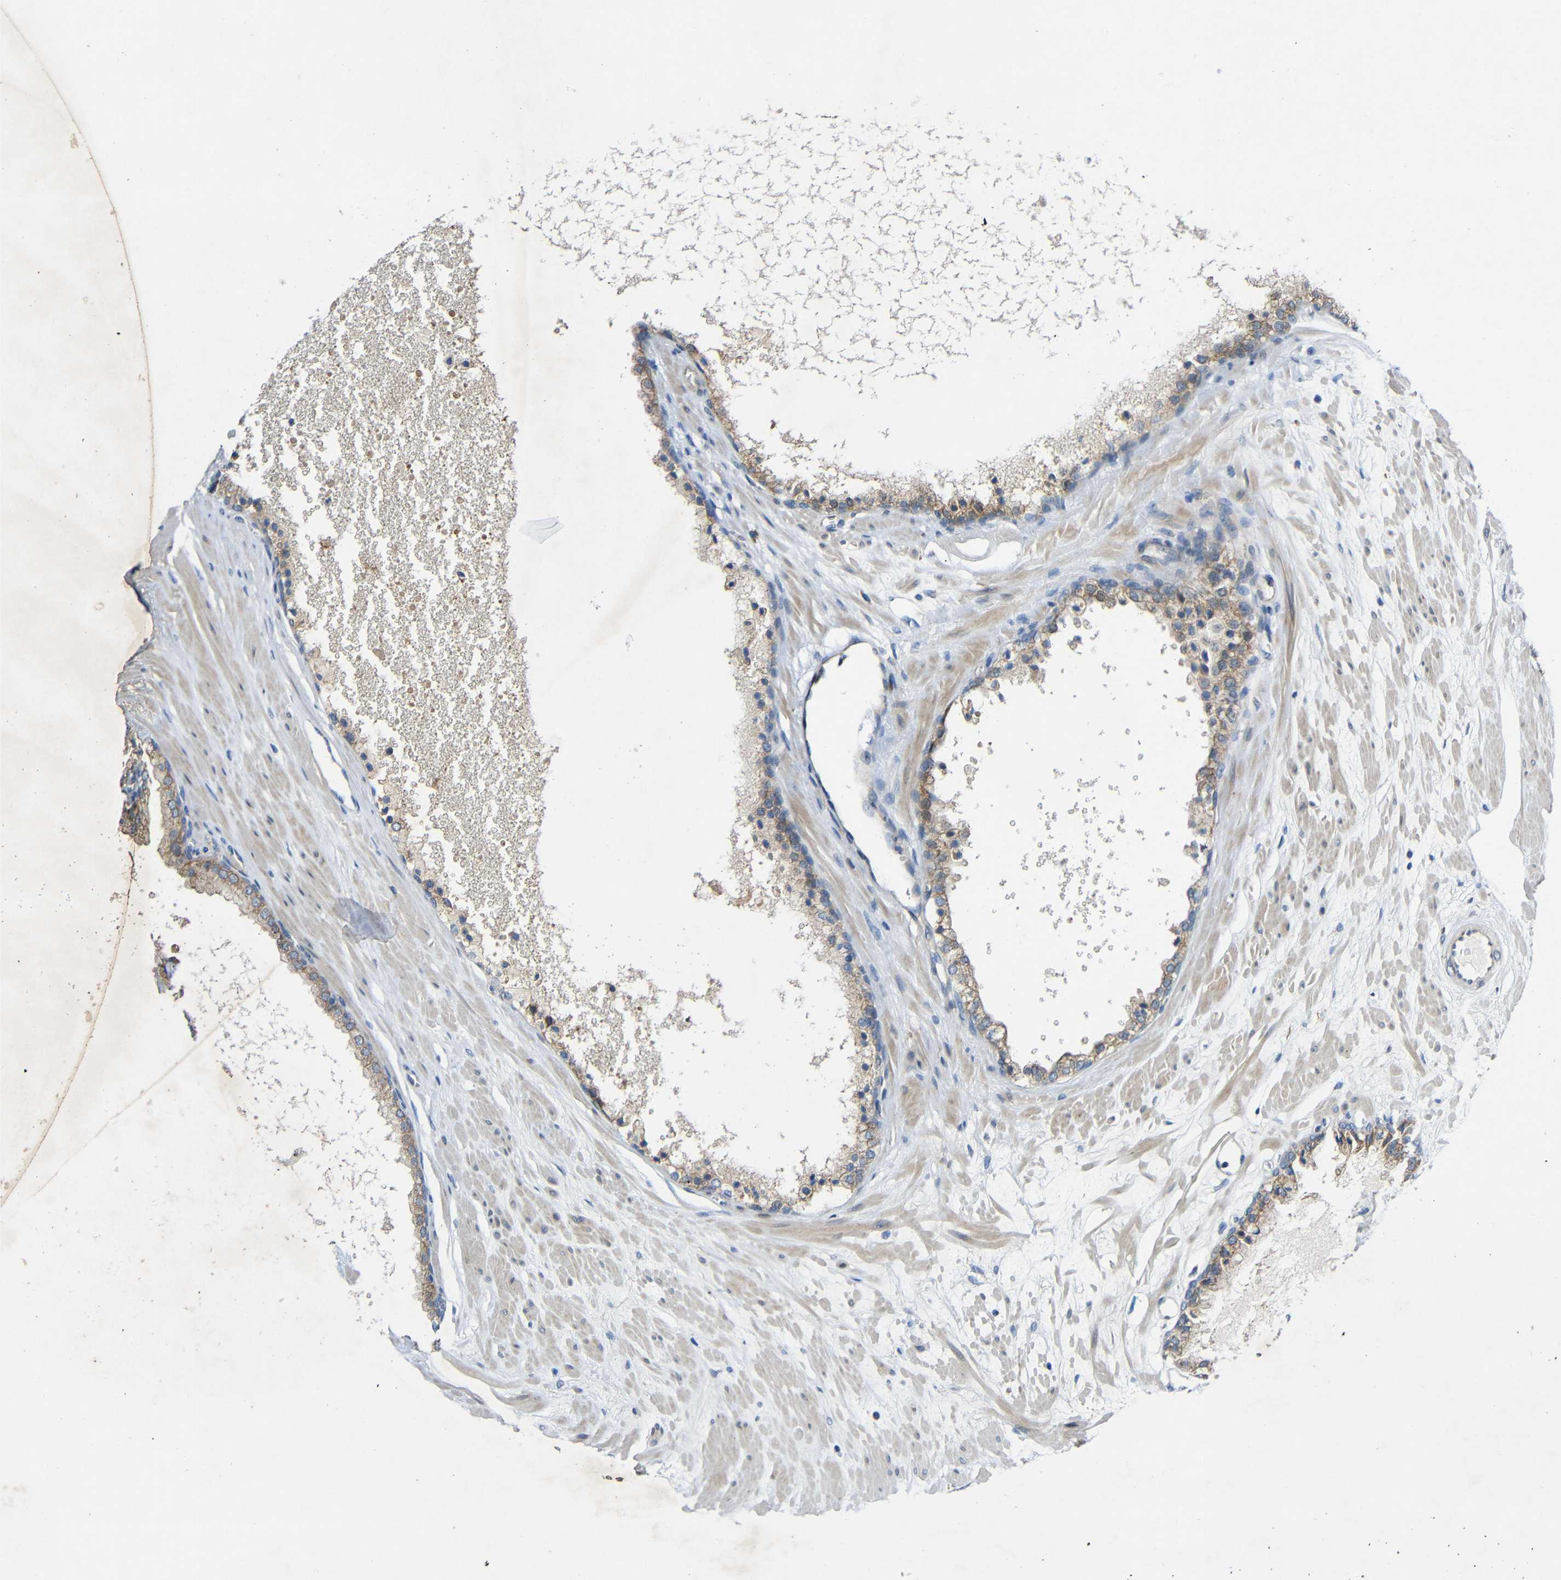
{"staining": {"intensity": "weak", "quantity": ">75%", "location": "cytoplasmic/membranous"}, "tissue": "prostate cancer", "cell_type": "Tumor cells", "image_type": "cancer", "snomed": [{"axis": "morphology", "description": "Adenocarcinoma, High grade"}, {"axis": "topography", "description": "Prostate"}], "caption": "Brown immunohistochemical staining in prostate cancer (high-grade adenocarcinoma) reveals weak cytoplasmic/membranous expression in approximately >75% of tumor cells.", "gene": "TMEM25", "patient": {"sex": "male", "age": 65}}